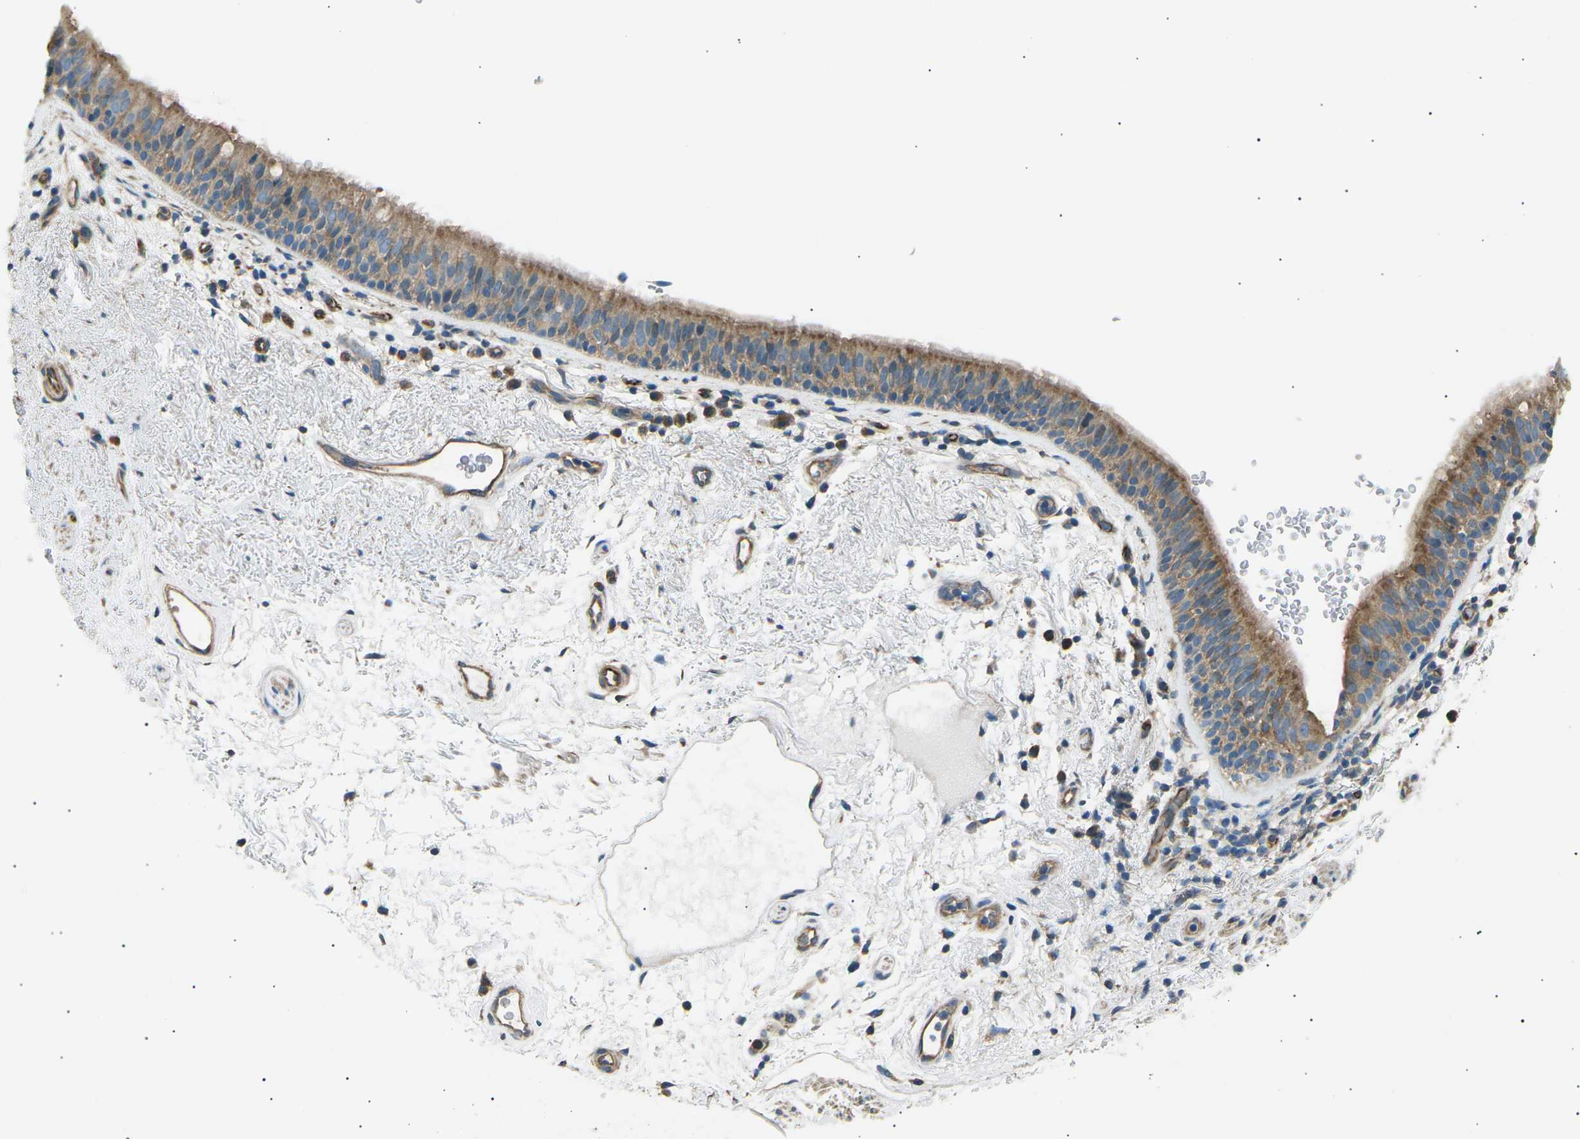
{"staining": {"intensity": "moderate", "quantity": "25%-75%", "location": "cytoplasmic/membranous"}, "tissue": "bronchus", "cell_type": "Respiratory epithelial cells", "image_type": "normal", "snomed": [{"axis": "morphology", "description": "Normal tissue, NOS"}, {"axis": "morphology", "description": "Inflammation, NOS"}, {"axis": "topography", "description": "Cartilage tissue"}, {"axis": "topography", "description": "Bronchus"}], "caption": "Immunohistochemical staining of normal human bronchus demonstrates medium levels of moderate cytoplasmic/membranous staining in approximately 25%-75% of respiratory epithelial cells.", "gene": "SLK", "patient": {"sex": "male", "age": 77}}